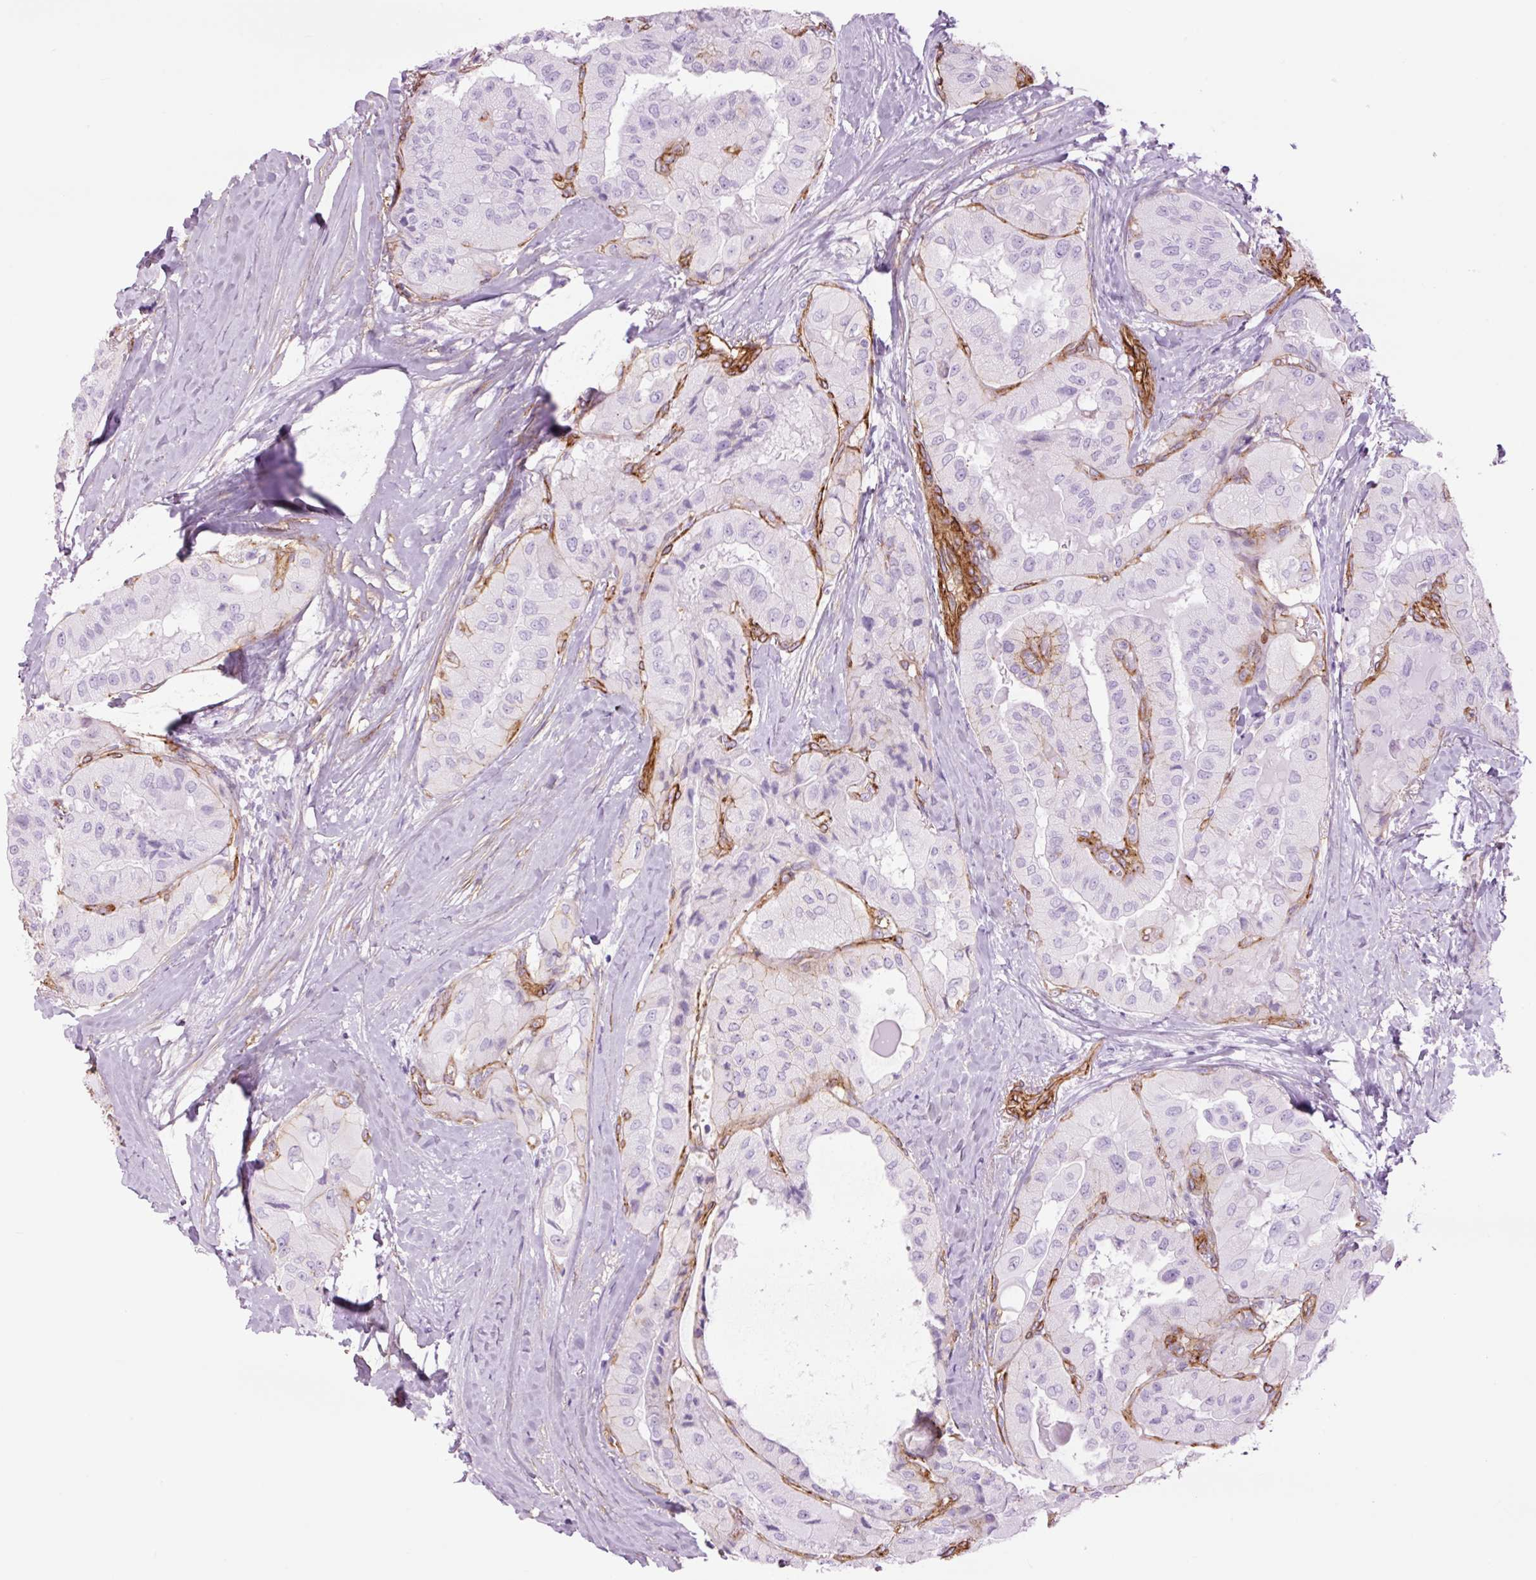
{"staining": {"intensity": "negative", "quantity": "none", "location": "none"}, "tissue": "thyroid cancer", "cell_type": "Tumor cells", "image_type": "cancer", "snomed": [{"axis": "morphology", "description": "Normal tissue, NOS"}, {"axis": "morphology", "description": "Papillary adenocarcinoma, NOS"}, {"axis": "topography", "description": "Thyroid gland"}], "caption": "Tumor cells show no significant staining in thyroid papillary adenocarcinoma.", "gene": "CAV1", "patient": {"sex": "female", "age": 59}}